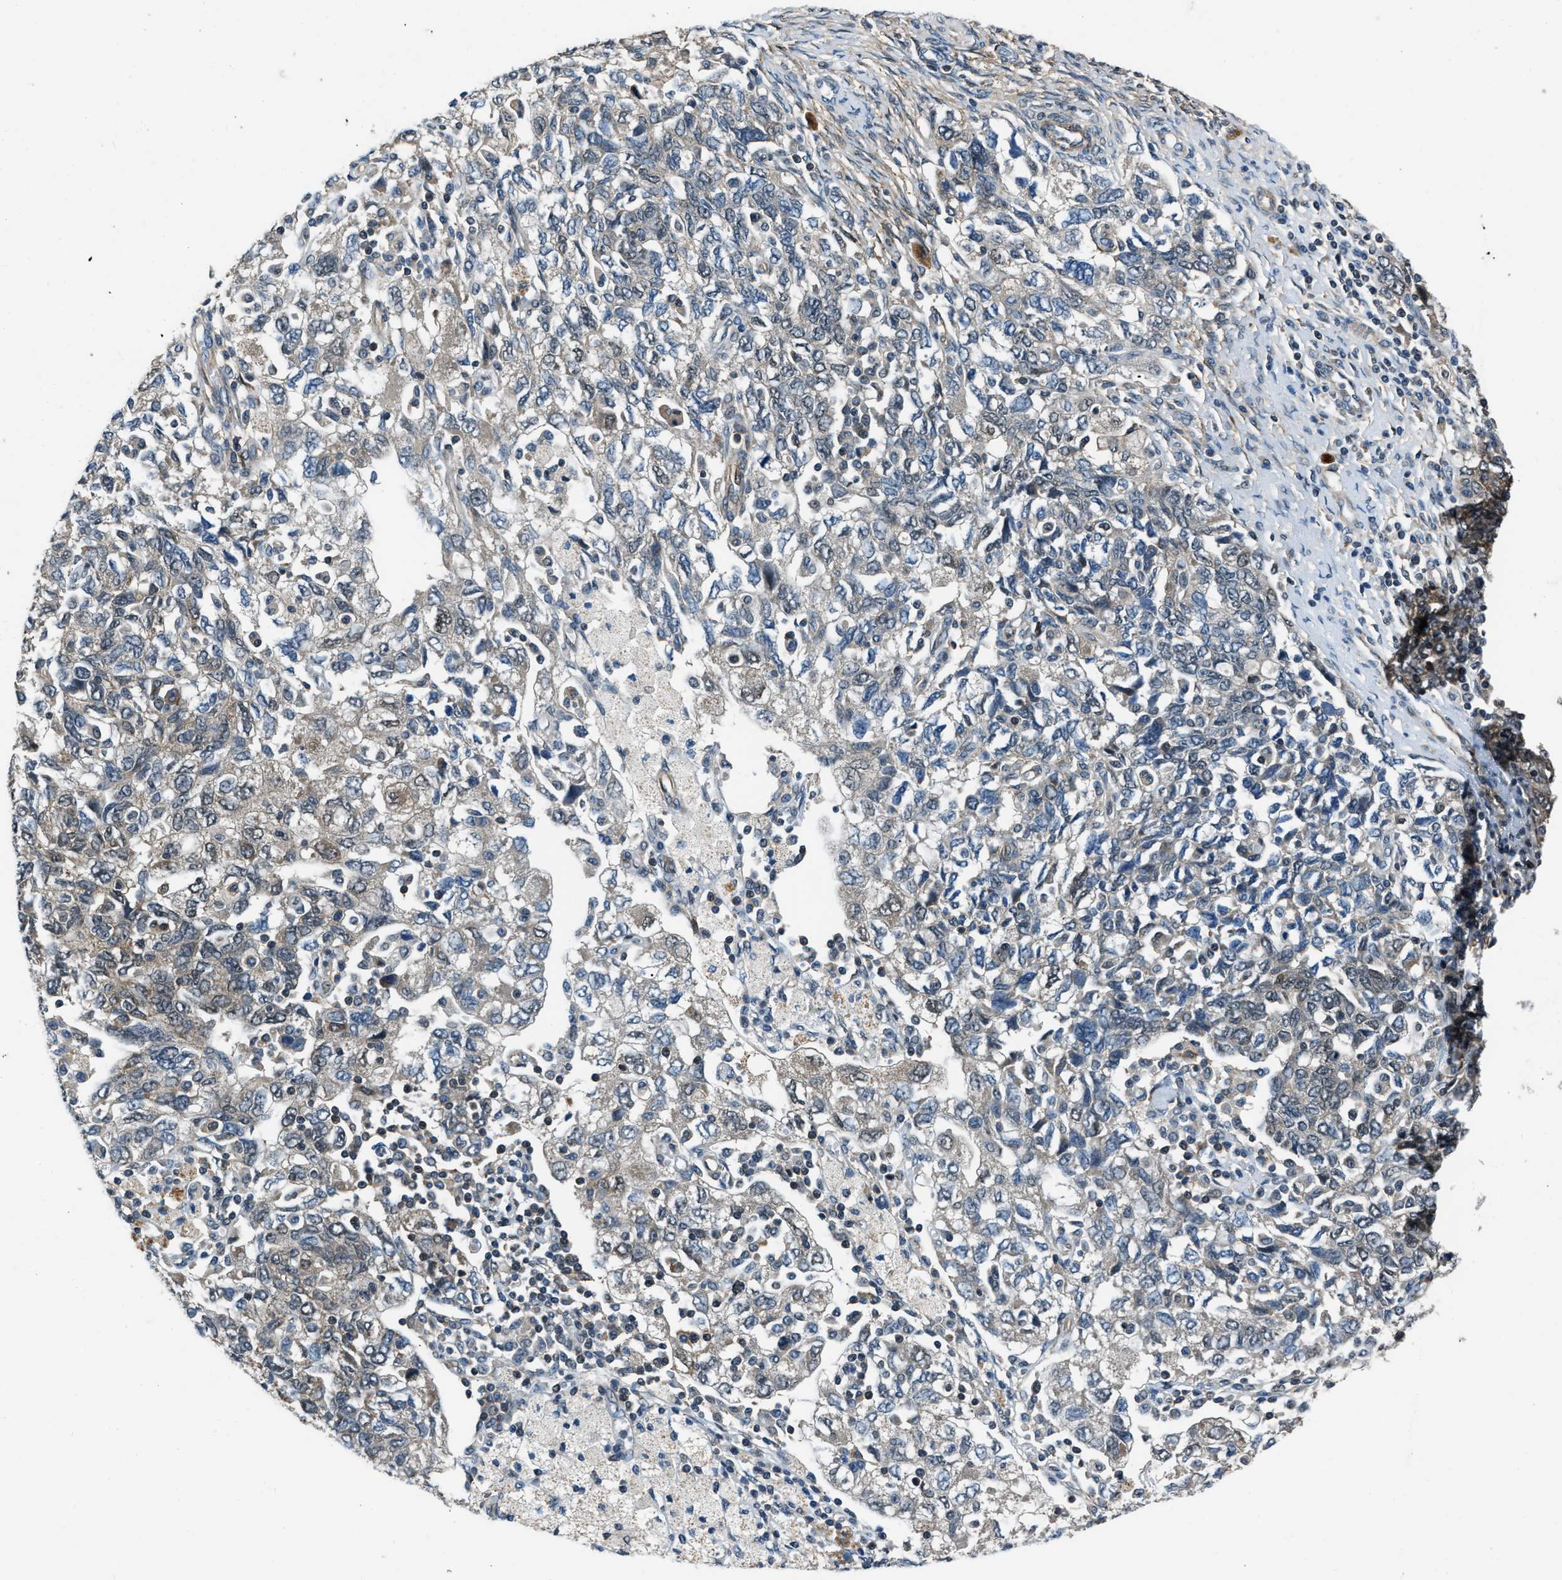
{"staining": {"intensity": "weak", "quantity": "<25%", "location": "cytoplasmic/membranous"}, "tissue": "ovarian cancer", "cell_type": "Tumor cells", "image_type": "cancer", "snomed": [{"axis": "morphology", "description": "Carcinoma, NOS"}, {"axis": "morphology", "description": "Cystadenocarcinoma, serous, NOS"}, {"axis": "topography", "description": "Ovary"}], "caption": "Immunohistochemistry of human ovarian carcinoma displays no expression in tumor cells. (DAB (3,3'-diaminobenzidine) immunohistochemistry (IHC) with hematoxylin counter stain).", "gene": "NUDCD3", "patient": {"sex": "female", "age": 69}}